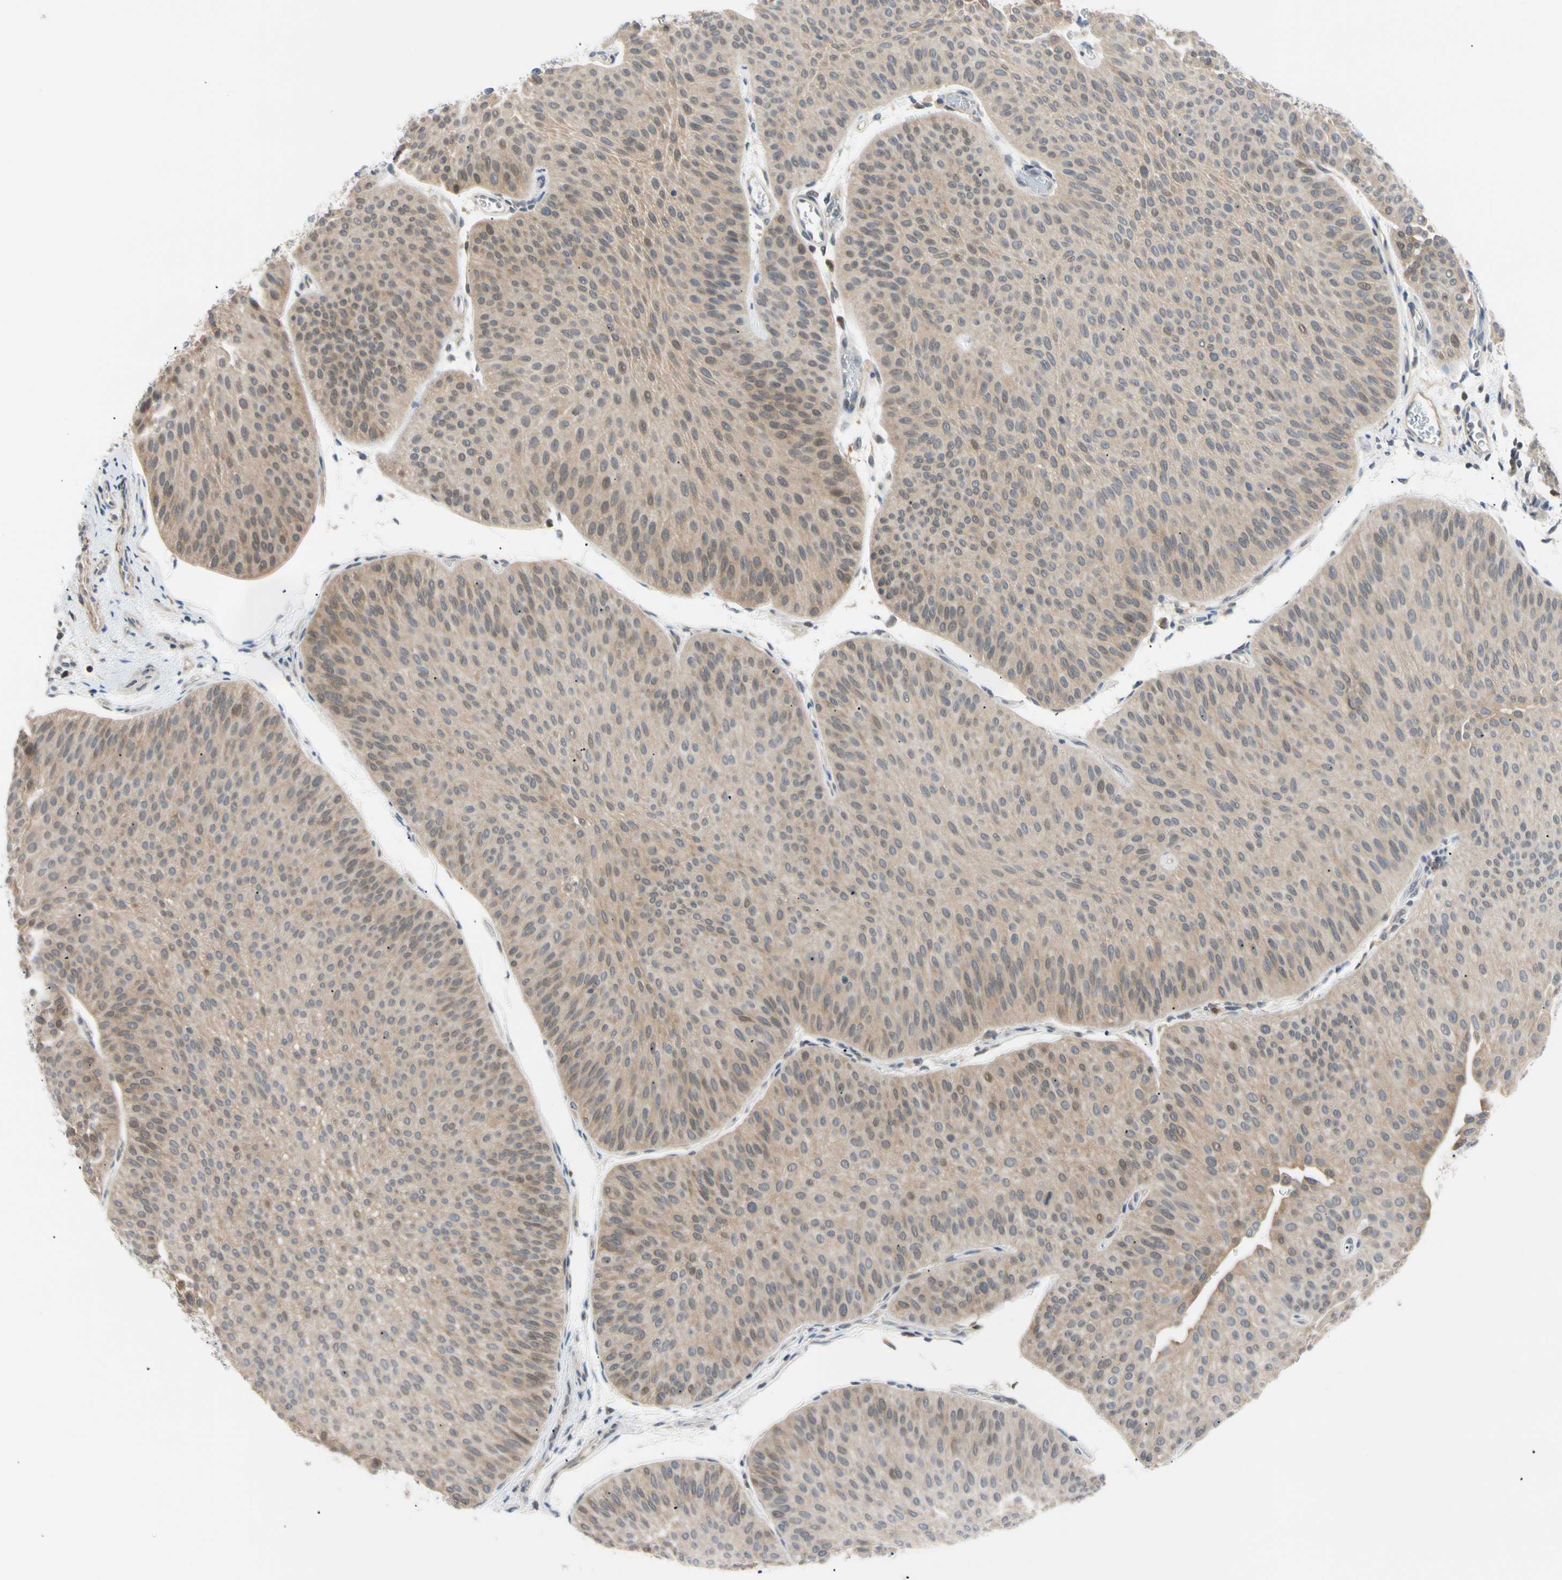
{"staining": {"intensity": "weak", "quantity": "25%-75%", "location": "cytoplasmic/membranous"}, "tissue": "urothelial cancer", "cell_type": "Tumor cells", "image_type": "cancer", "snomed": [{"axis": "morphology", "description": "Urothelial carcinoma, Low grade"}, {"axis": "topography", "description": "Urinary bladder"}], "caption": "Immunohistochemistry (IHC) (DAB) staining of urothelial cancer shows weak cytoplasmic/membranous protein positivity in about 25%-75% of tumor cells. The staining was performed using DAB, with brown indicating positive protein expression. Nuclei are stained blue with hematoxylin.", "gene": "SEC23B", "patient": {"sex": "female", "age": 60}}